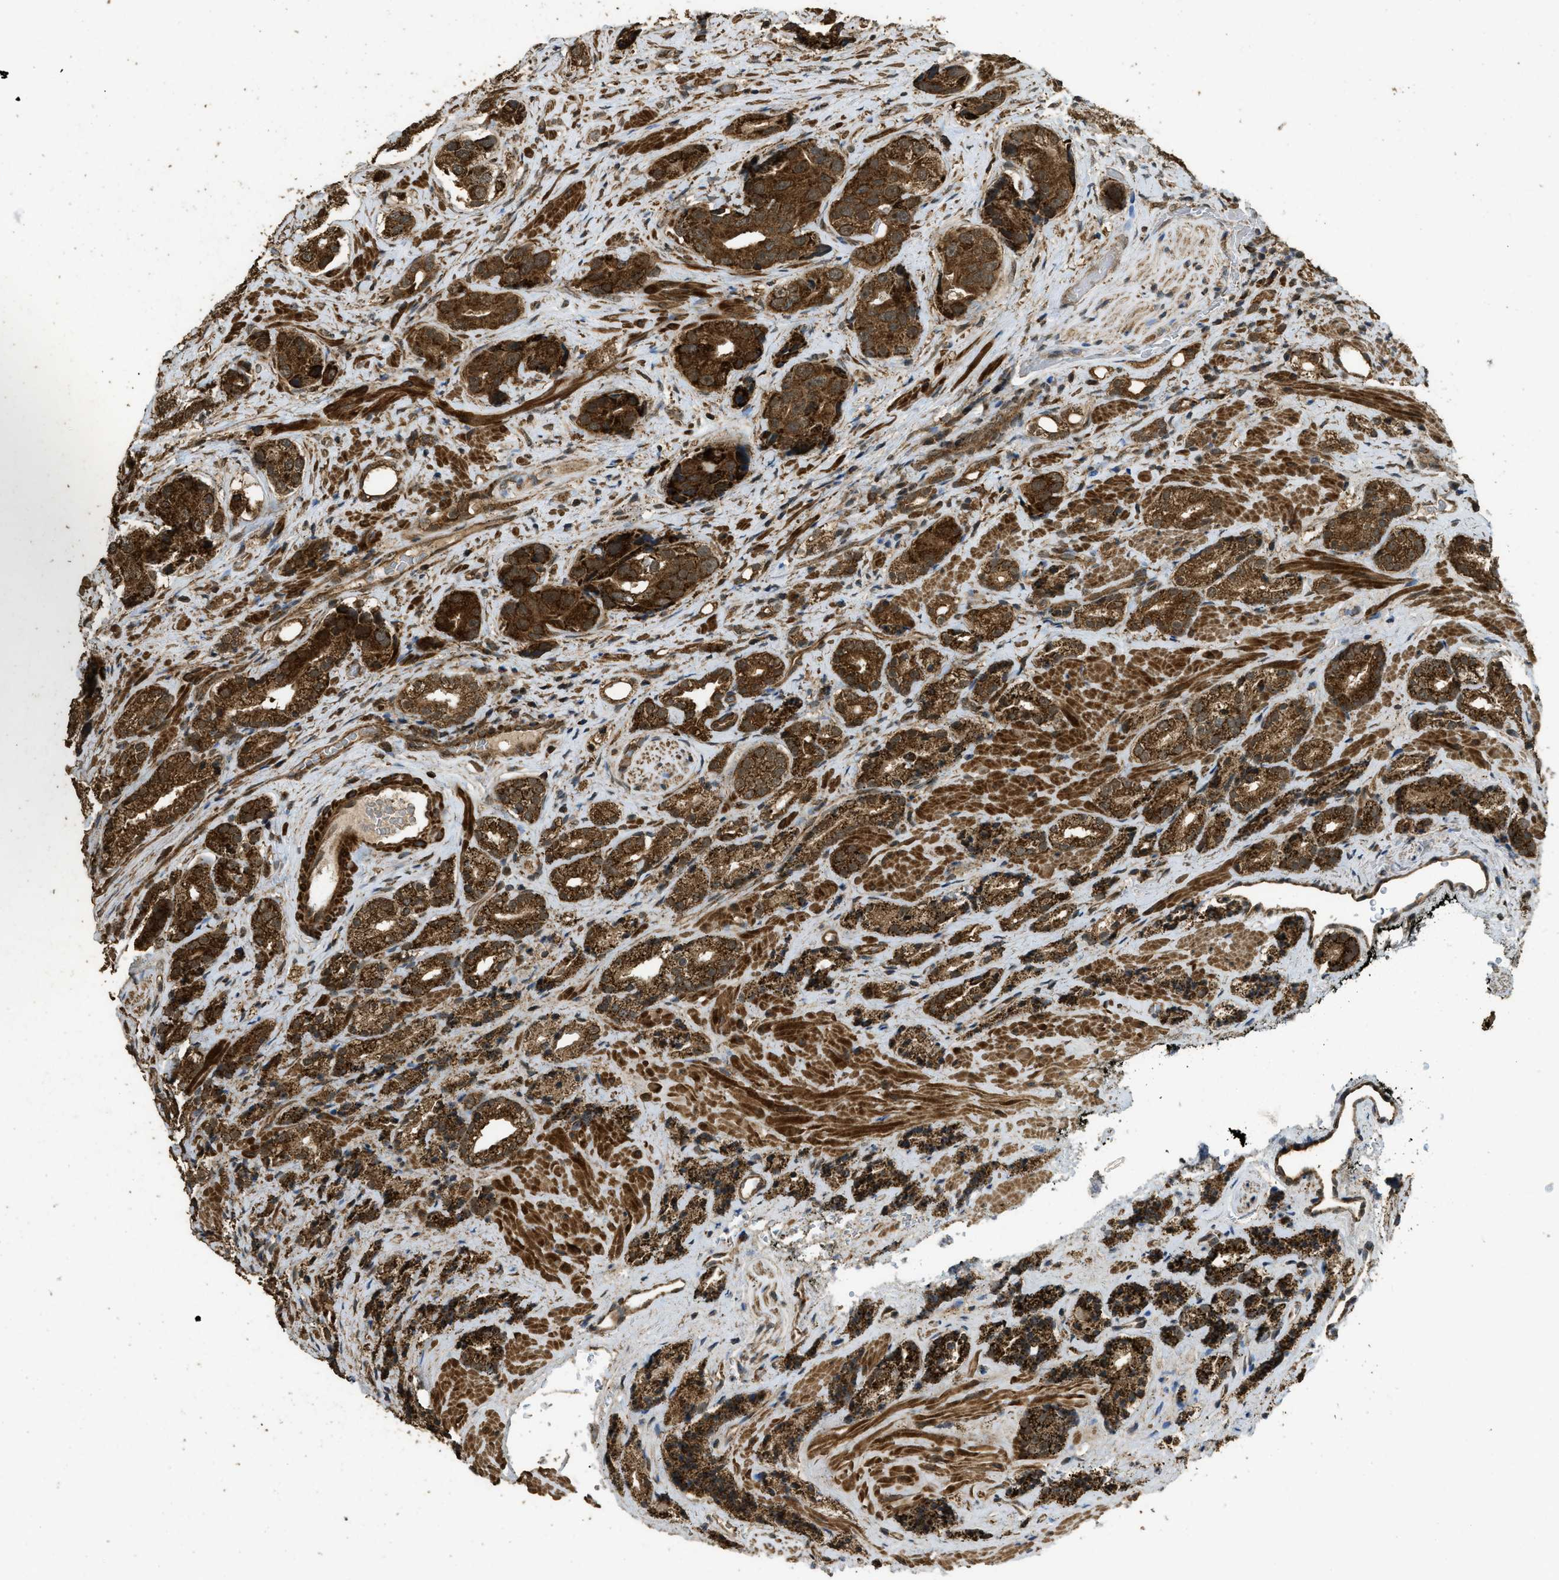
{"staining": {"intensity": "strong", "quantity": ">75%", "location": "cytoplasmic/membranous"}, "tissue": "prostate cancer", "cell_type": "Tumor cells", "image_type": "cancer", "snomed": [{"axis": "morphology", "description": "Adenocarcinoma, High grade"}, {"axis": "topography", "description": "Prostate"}], "caption": "Human prostate adenocarcinoma (high-grade) stained for a protein (brown) demonstrates strong cytoplasmic/membranous positive staining in approximately >75% of tumor cells.", "gene": "CTPS1", "patient": {"sex": "male", "age": 71}}